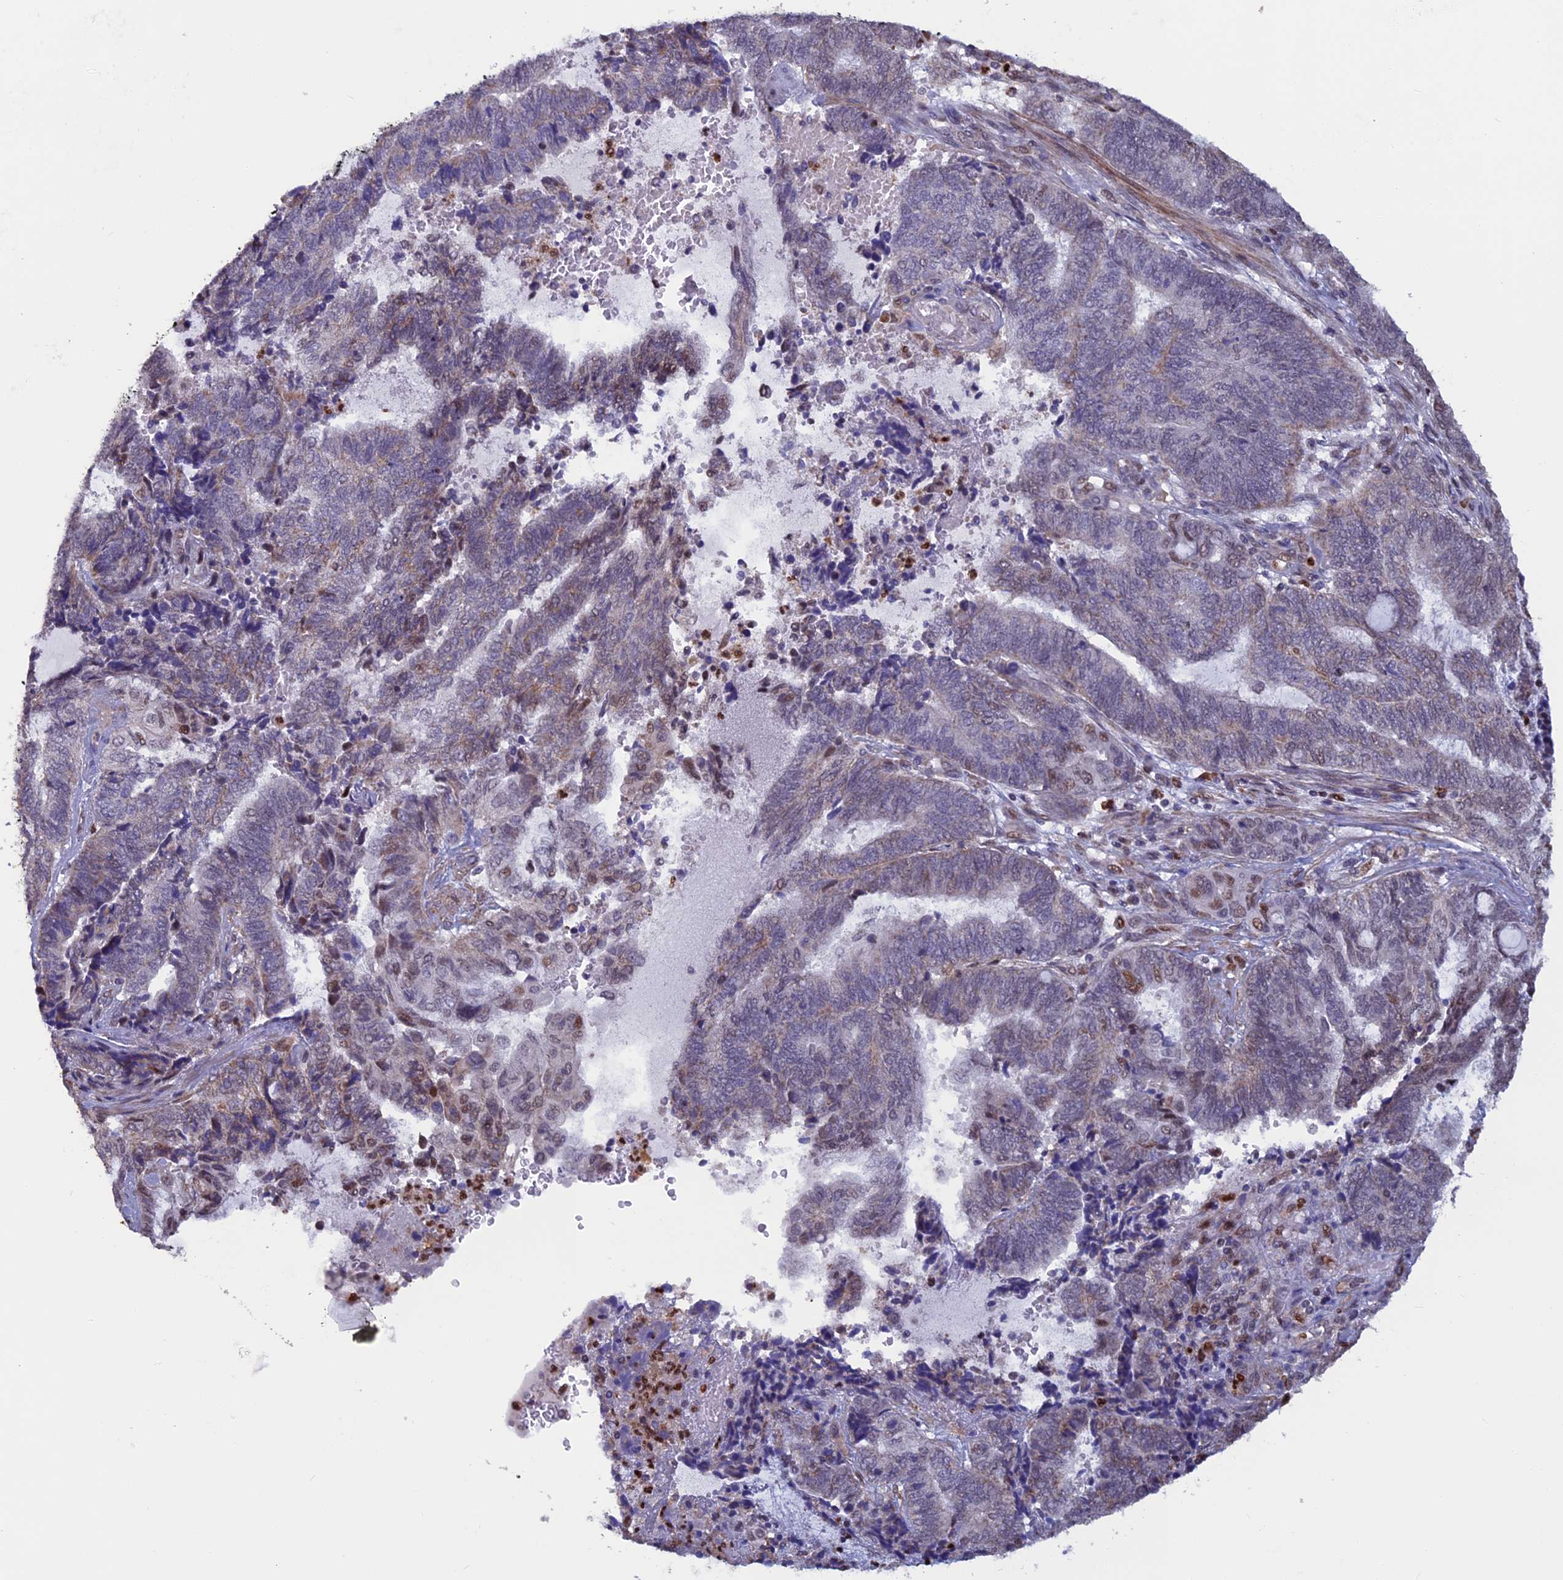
{"staining": {"intensity": "weak", "quantity": "<25%", "location": "cytoplasmic/membranous"}, "tissue": "endometrial cancer", "cell_type": "Tumor cells", "image_type": "cancer", "snomed": [{"axis": "morphology", "description": "Adenocarcinoma, NOS"}, {"axis": "topography", "description": "Uterus"}, {"axis": "topography", "description": "Endometrium"}], "caption": "Immunohistochemistry (IHC) histopathology image of neoplastic tissue: adenocarcinoma (endometrial) stained with DAB exhibits no significant protein expression in tumor cells. (DAB (3,3'-diaminobenzidine) IHC visualized using brightfield microscopy, high magnification).", "gene": "ACSS1", "patient": {"sex": "female", "age": 70}}